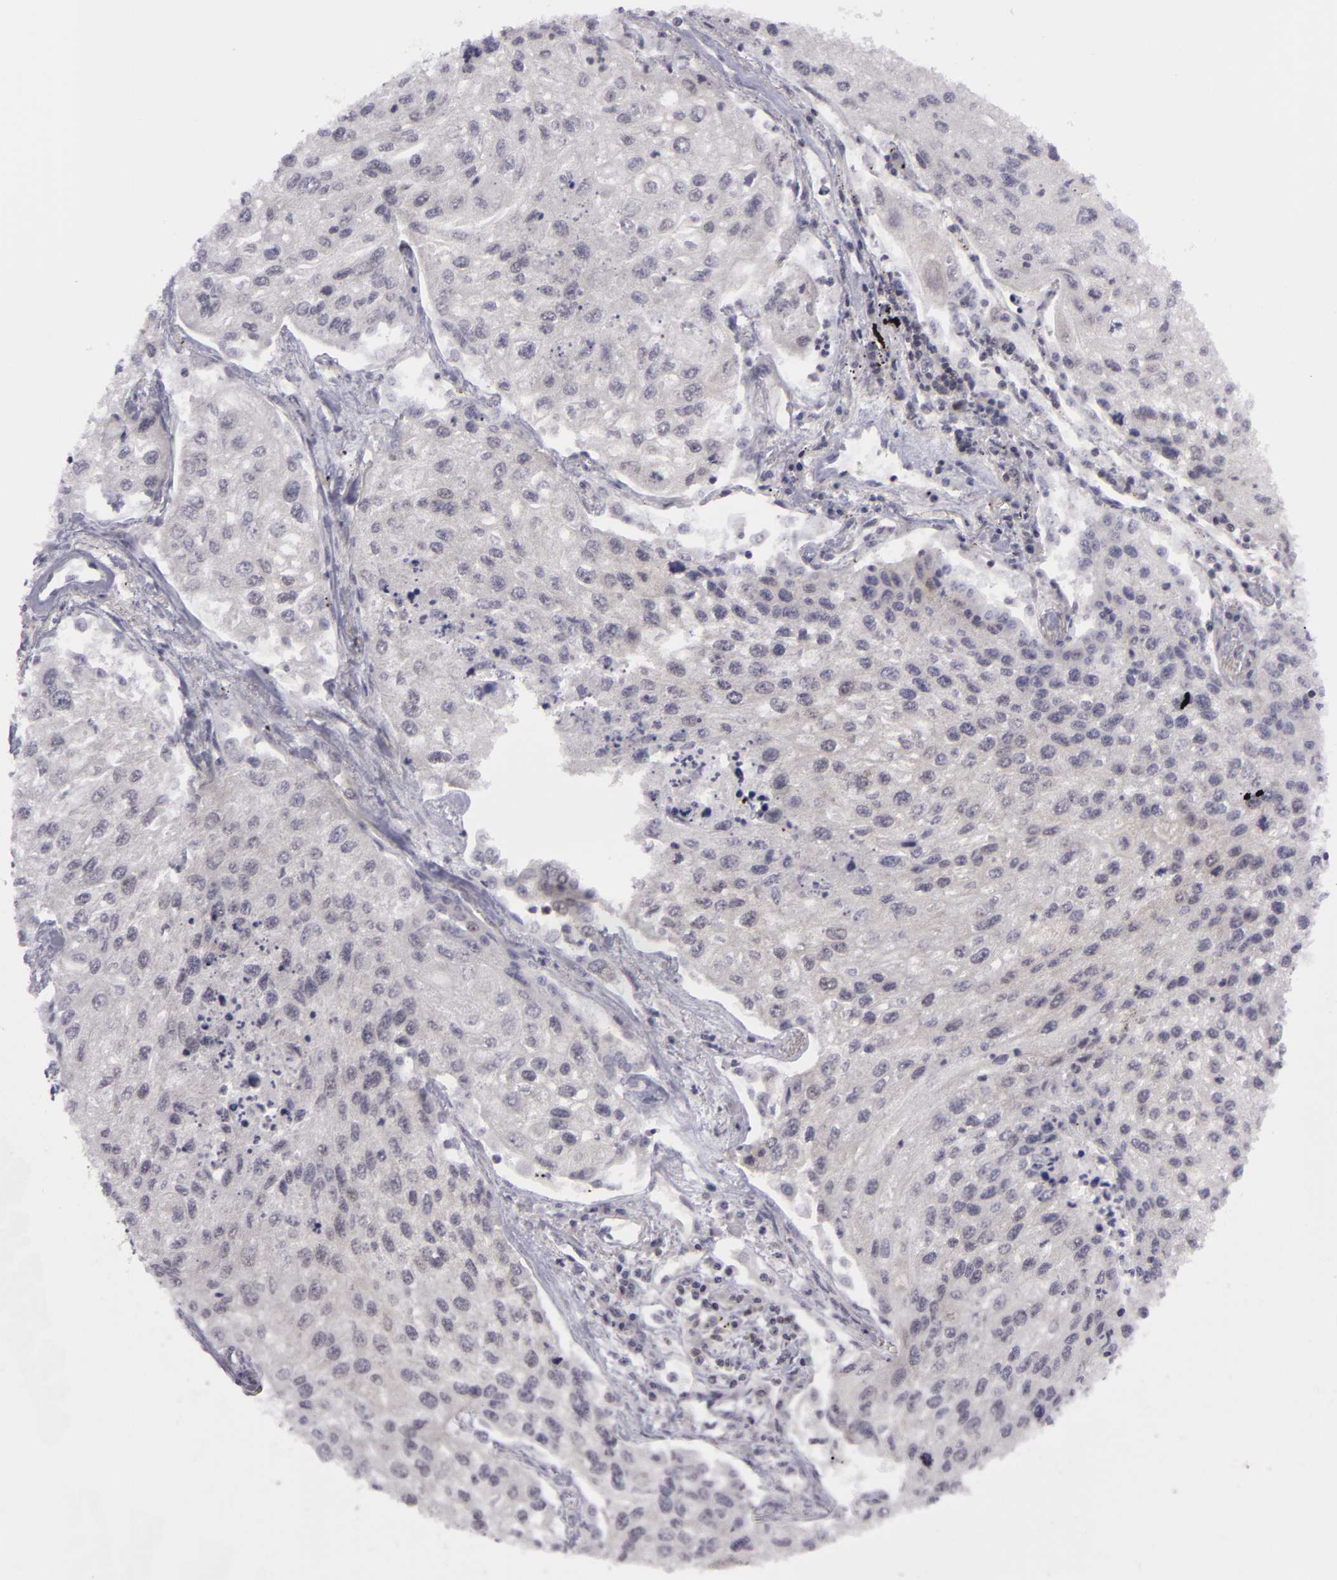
{"staining": {"intensity": "negative", "quantity": "none", "location": "none"}, "tissue": "lung cancer", "cell_type": "Tumor cells", "image_type": "cancer", "snomed": [{"axis": "morphology", "description": "Squamous cell carcinoma, NOS"}, {"axis": "topography", "description": "Lung"}], "caption": "DAB (3,3'-diaminobenzidine) immunohistochemical staining of human lung squamous cell carcinoma reveals no significant positivity in tumor cells.", "gene": "BCL10", "patient": {"sex": "male", "age": 75}}